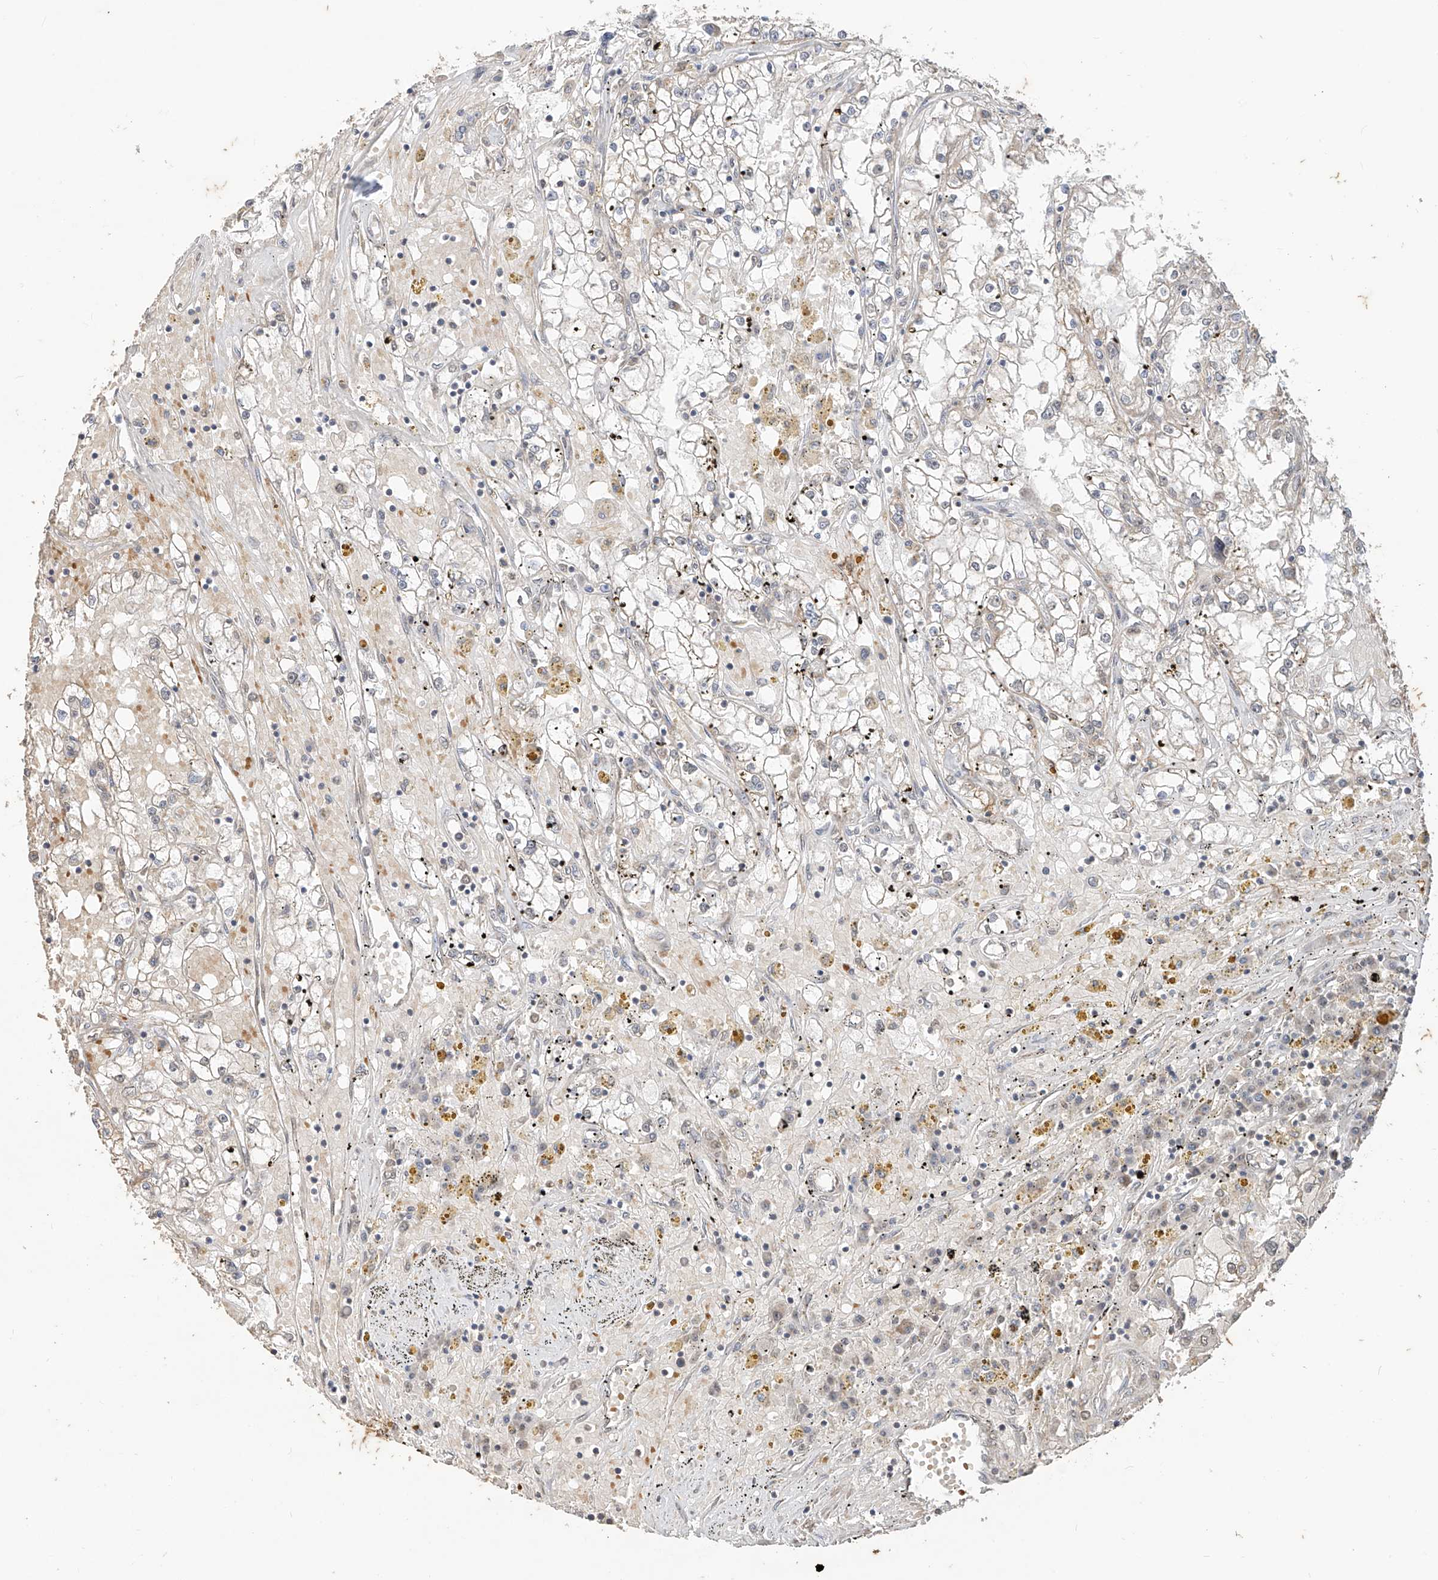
{"staining": {"intensity": "weak", "quantity": "<25%", "location": "cytoplasmic/membranous"}, "tissue": "renal cancer", "cell_type": "Tumor cells", "image_type": "cancer", "snomed": [{"axis": "morphology", "description": "Adenocarcinoma, NOS"}, {"axis": "topography", "description": "Kidney"}], "caption": "Immunohistochemistry (IHC) image of neoplastic tissue: human renal cancer stained with DAB shows no significant protein expression in tumor cells. (DAB IHC with hematoxylin counter stain).", "gene": "MTUS2", "patient": {"sex": "male", "age": 56}}